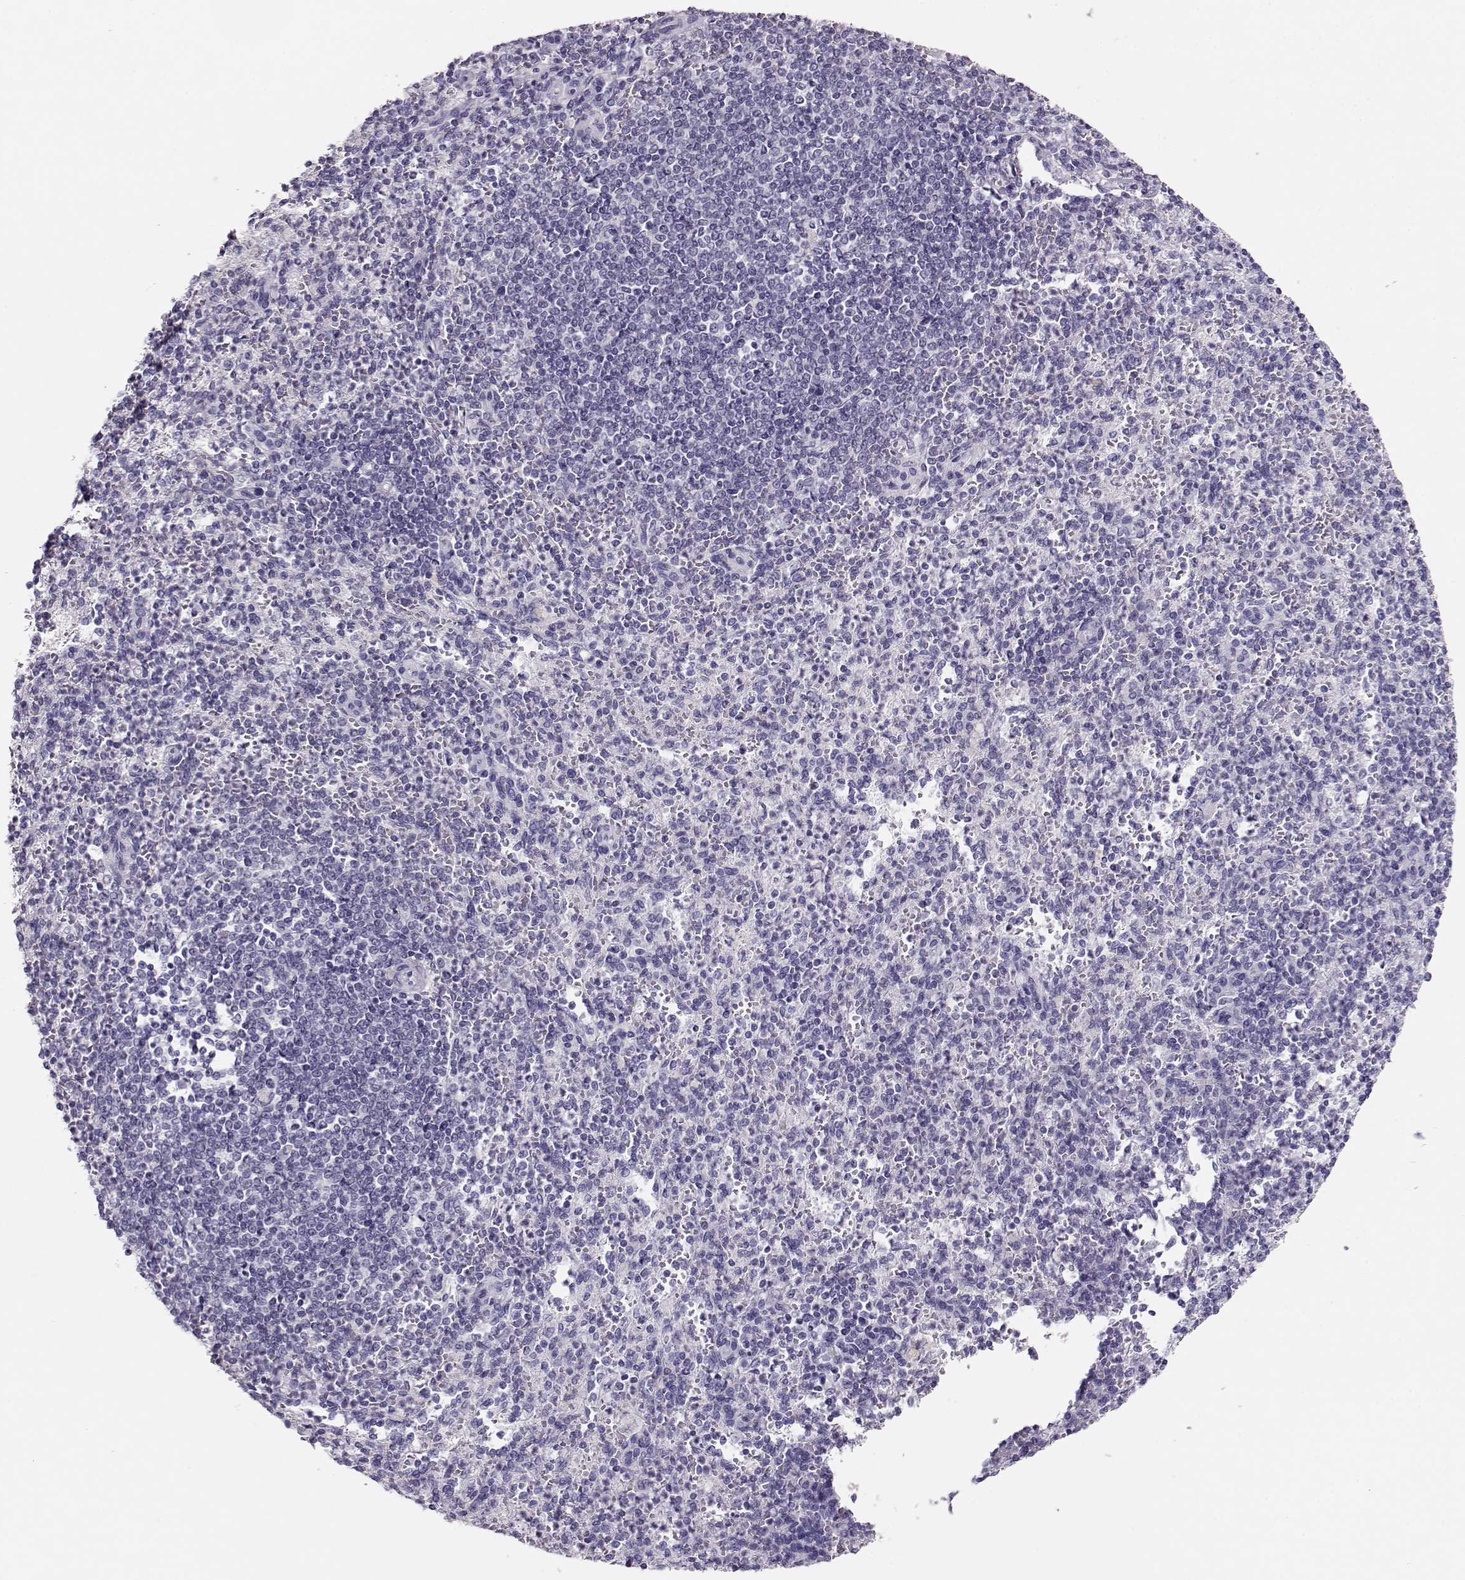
{"staining": {"intensity": "negative", "quantity": "none", "location": "none"}, "tissue": "spleen", "cell_type": "Cells in red pulp", "image_type": "normal", "snomed": [{"axis": "morphology", "description": "Normal tissue, NOS"}, {"axis": "topography", "description": "Spleen"}], "caption": "Immunohistochemistry histopathology image of benign human spleen stained for a protein (brown), which shows no positivity in cells in red pulp.", "gene": "RBM44", "patient": {"sex": "female", "age": 74}}